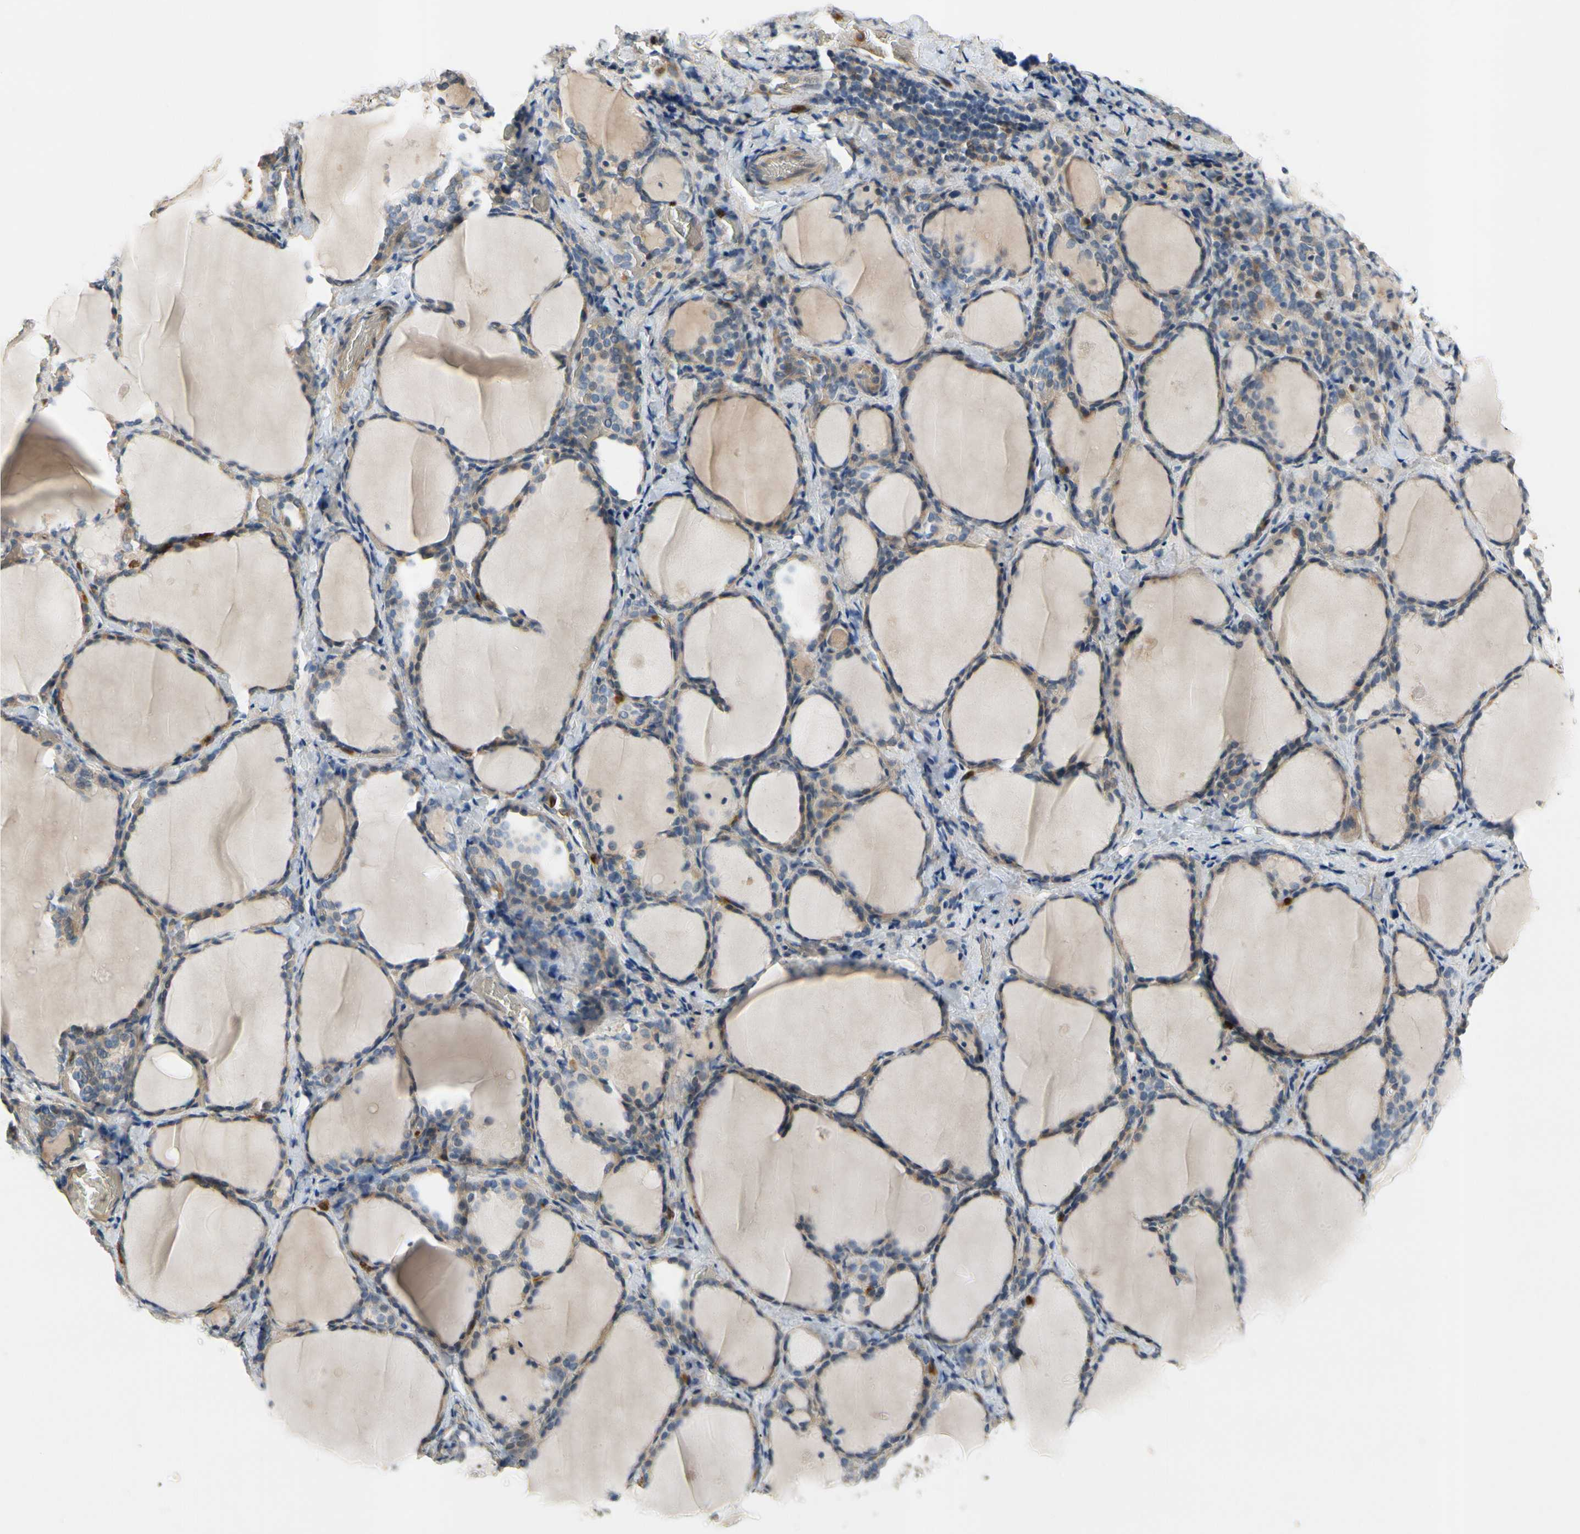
{"staining": {"intensity": "weak", "quantity": ">75%", "location": "cytoplasmic/membranous"}, "tissue": "thyroid gland", "cell_type": "Glandular cells", "image_type": "normal", "snomed": [{"axis": "morphology", "description": "Normal tissue, NOS"}, {"axis": "morphology", "description": "Papillary adenocarcinoma, NOS"}, {"axis": "topography", "description": "Thyroid gland"}], "caption": "Immunohistochemistry photomicrograph of unremarkable human thyroid gland stained for a protein (brown), which displays low levels of weak cytoplasmic/membranous expression in approximately >75% of glandular cells.", "gene": "SIGLEC5", "patient": {"sex": "female", "age": 30}}